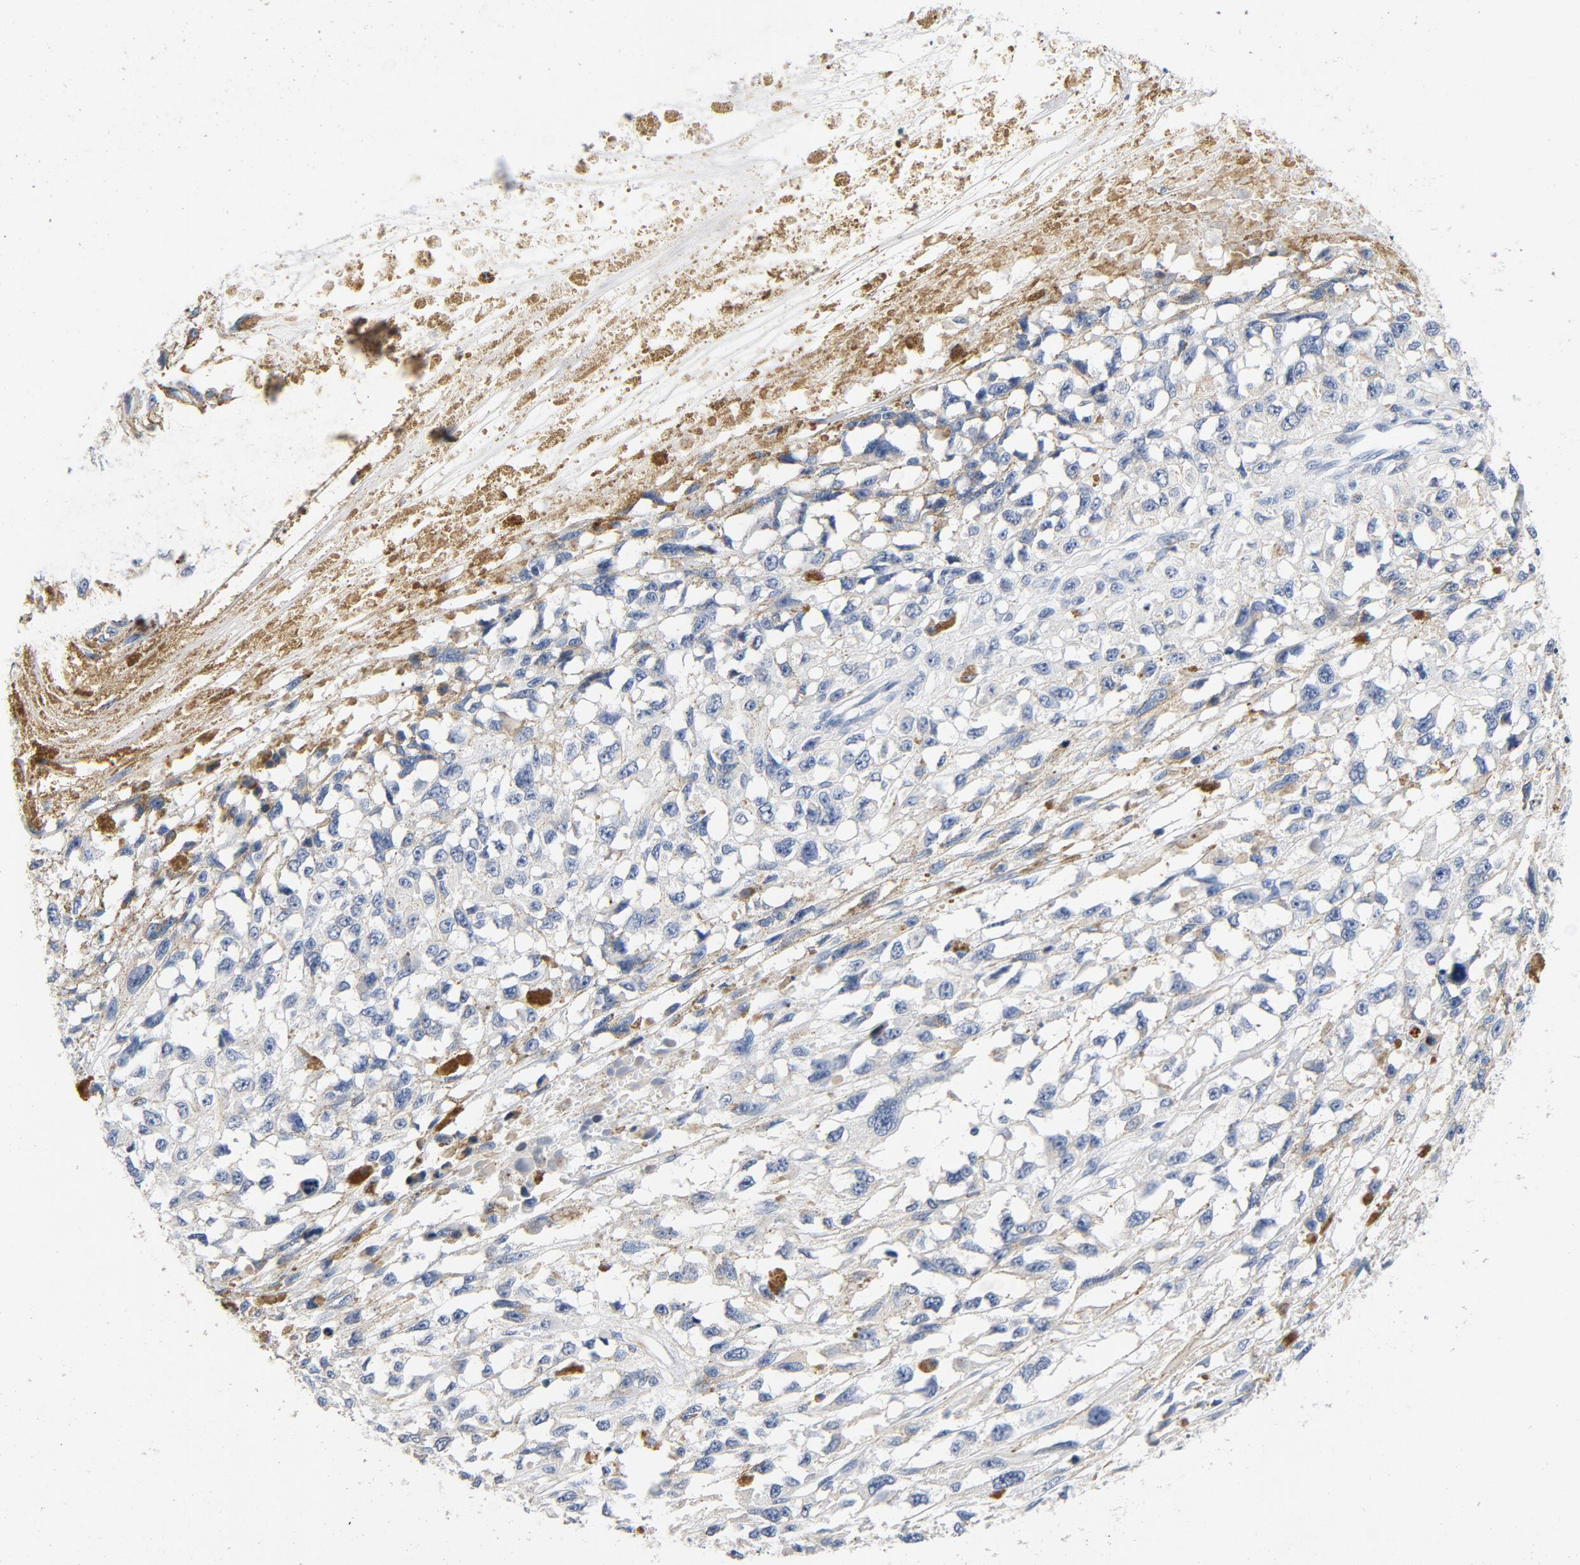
{"staining": {"intensity": "negative", "quantity": "none", "location": "none"}, "tissue": "melanoma", "cell_type": "Tumor cells", "image_type": "cancer", "snomed": [{"axis": "morphology", "description": "Malignant melanoma, Metastatic site"}, {"axis": "topography", "description": "Lymph node"}], "caption": "DAB (3,3'-diaminobenzidine) immunohistochemical staining of malignant melanoma (metastatic site) shows no significant positivity in tumor cells.", "gene": "PIM1", "patient": {"sex": "male", "age": 59}}